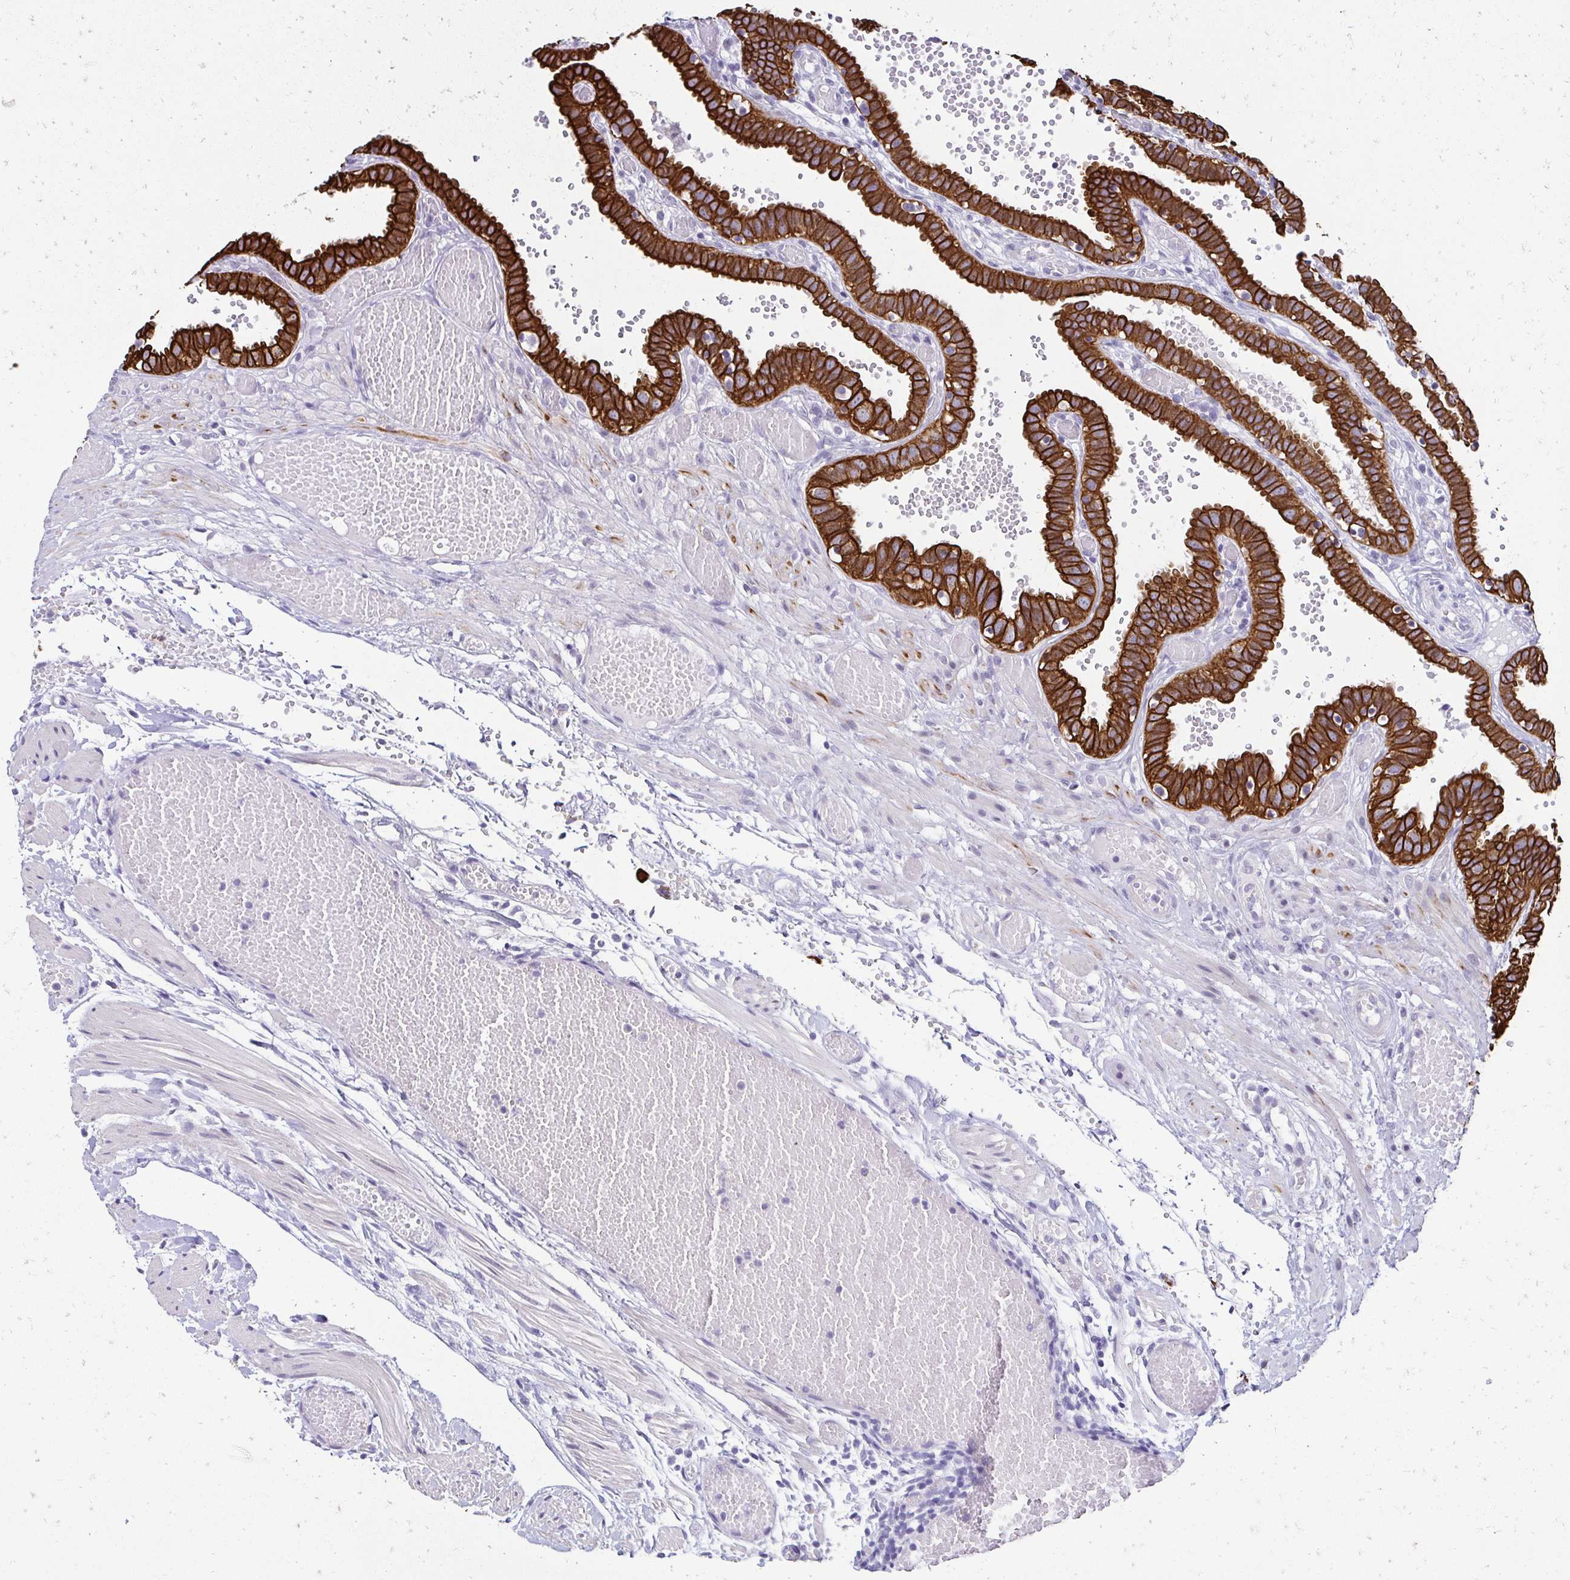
{"staining": {"intensity": "strong", "quantity": ">75%", "location": "cytoplasmic/membranous"}, "tissue": "fallopian tube", "cell_type": "Glandular cells", "image_type": "normal", "snomed": [{"axis": "morphology", "description": "Normal tissue, NOS"}, {"axis": "topography", "description": "Fallopian tube"}], "caption": "A high amount of strong cytoplasmic/membranous staining is identified in approximately >75% of glandular cells in benign fallopian tube.", "gene": "C1QTNF2", "patient": {"sex": "female", "age": 37}}